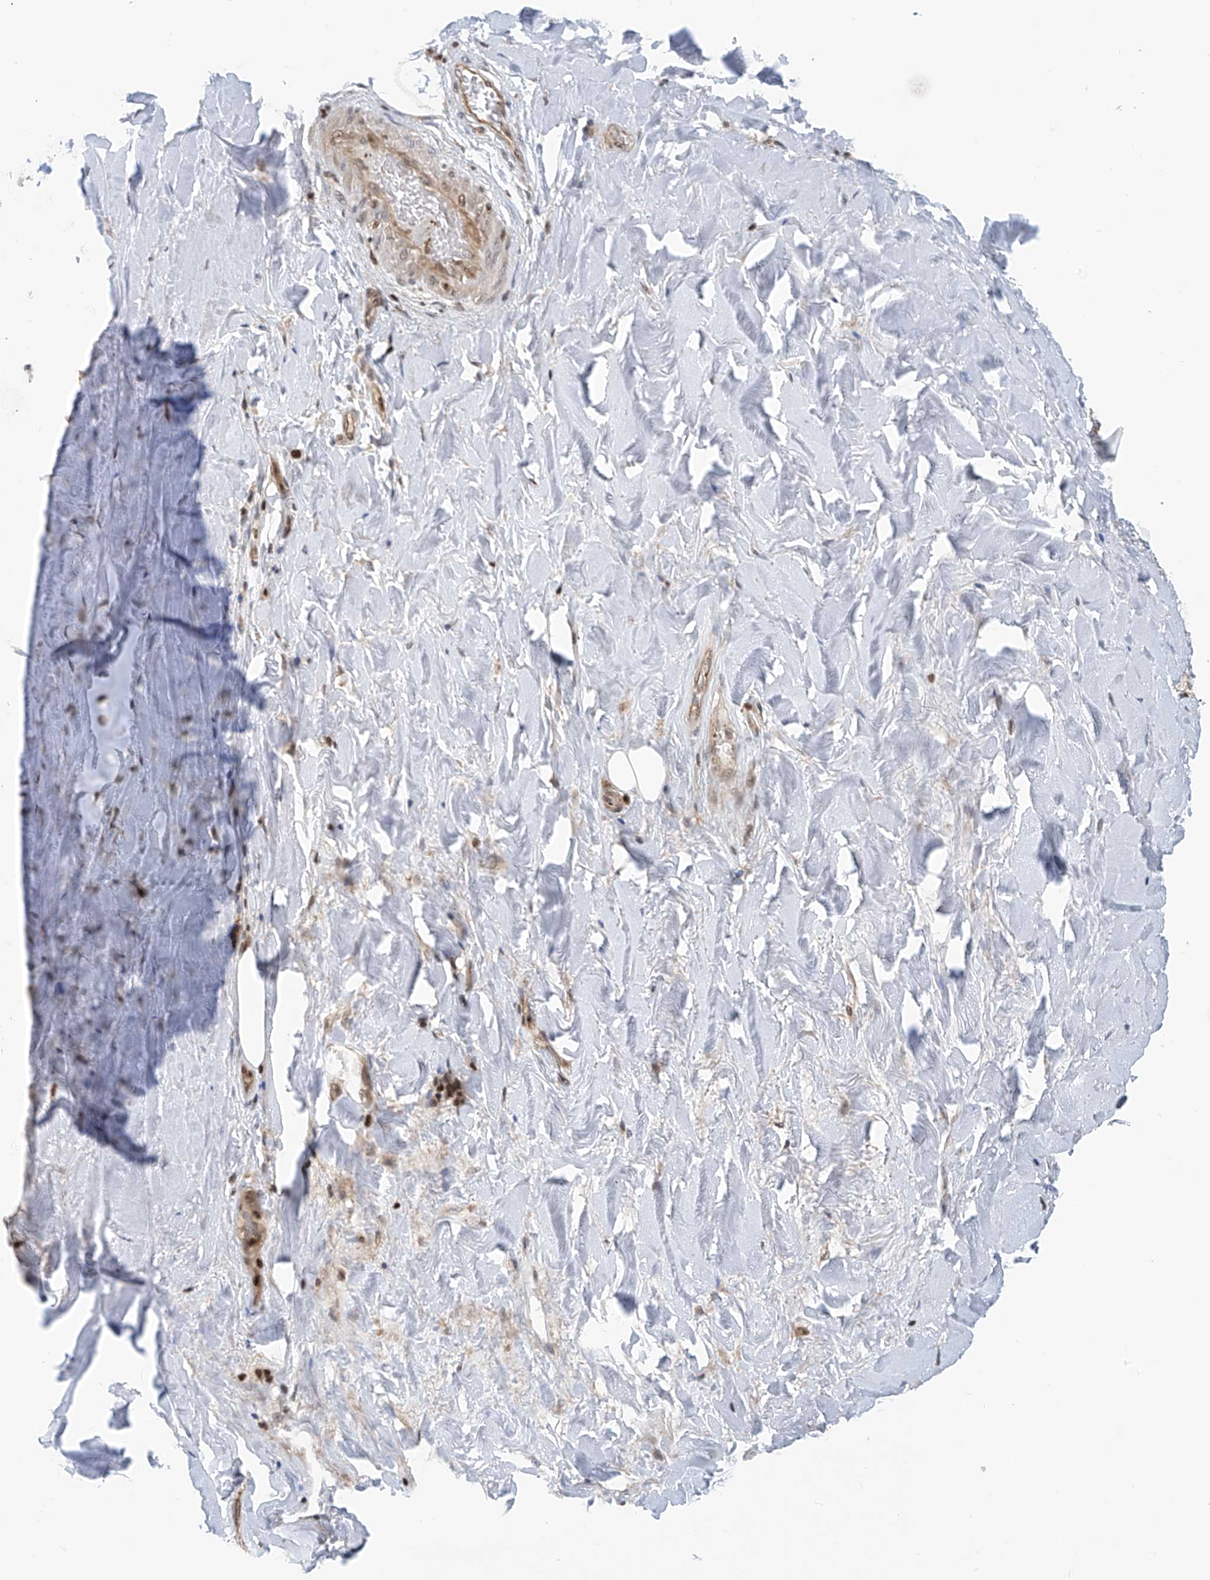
{"staining": {"intensity": "weak", "quantity": ">75%", "location": "nuclear"}, "tissue": "adipose tissue", "cell_type": "Adipocytes", "image_type": "normal", "snomed": [{"axis": "morphology", "description": "Normal tissue, NOS"}, {"axis": "morphology", "description": "Squamous cell carcinoma, NOS"}, {"axis": "topography", "description": "Lymph node"}, {"axis": "topography", "description": "Bronchus"}, {"axis": "topography", "description": "Lung"}], "caption": "Adipocytes display low levels of weak nuclear staining in about >75% of cells in normal adipose tissue.", "gene": "DNAJC9", "patient": {"sex": "male", "age": 66}}